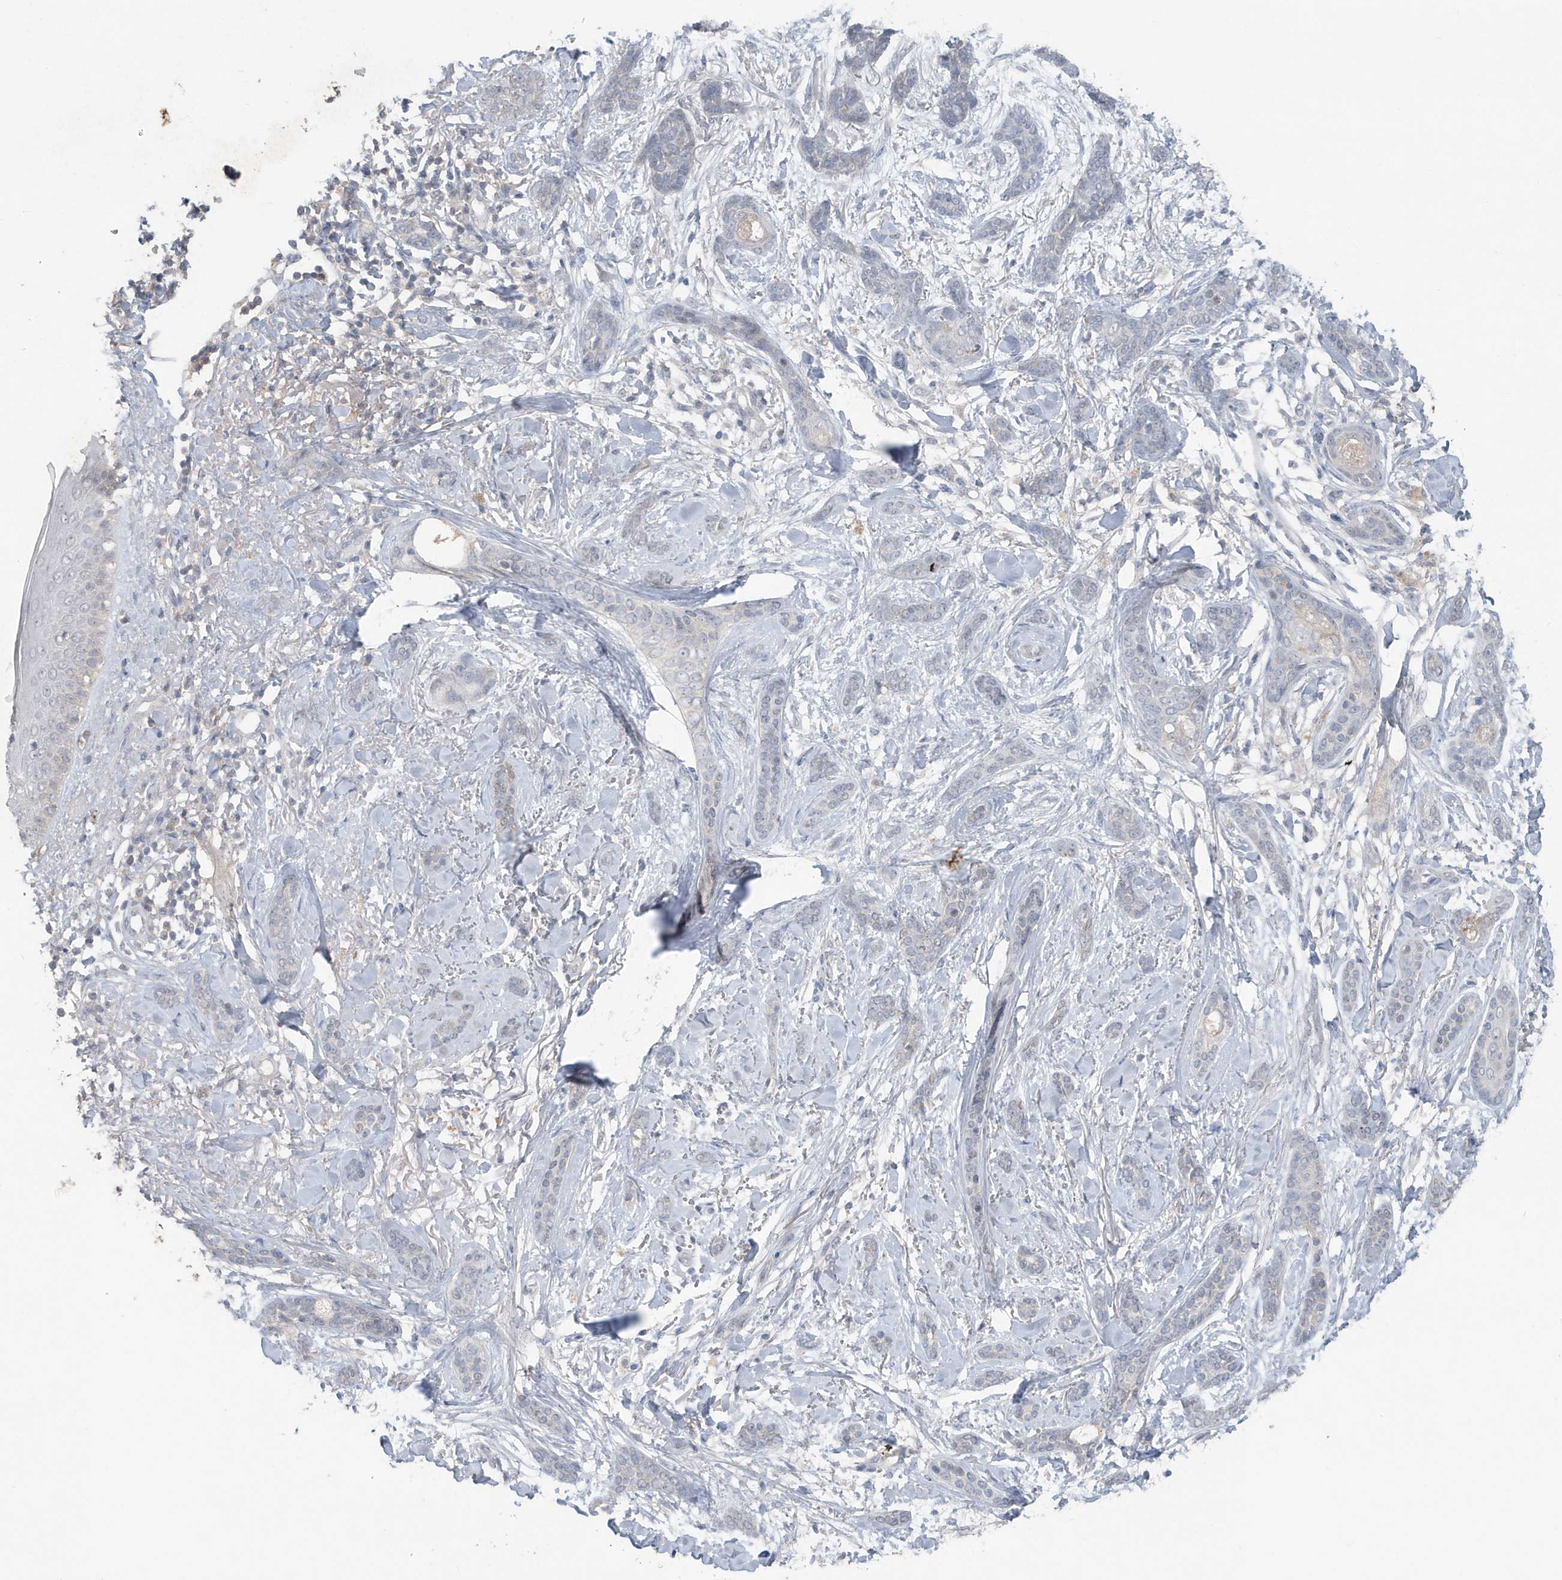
{"staining": {"intensity": "negative", "quantity": "none", "location": "none"}, "tissue": "skin cancer", "cell_type": "Tumor cells", "image_type": "cancer", "snomed": [{"axis": "morphology", "description": "Basal cell carcinoma"}, {"axis": "morphology", "description": "Adnexal tumor, benign"}, {"axis": "topography", "description": "Skin"}], "caption": "Benign adnexal tumor (skin) was stained to show a protein in brown. There is no significant staining in tumor cells.", "gene": "C1RL", "patient": {"sex": "female", "age": 42}}